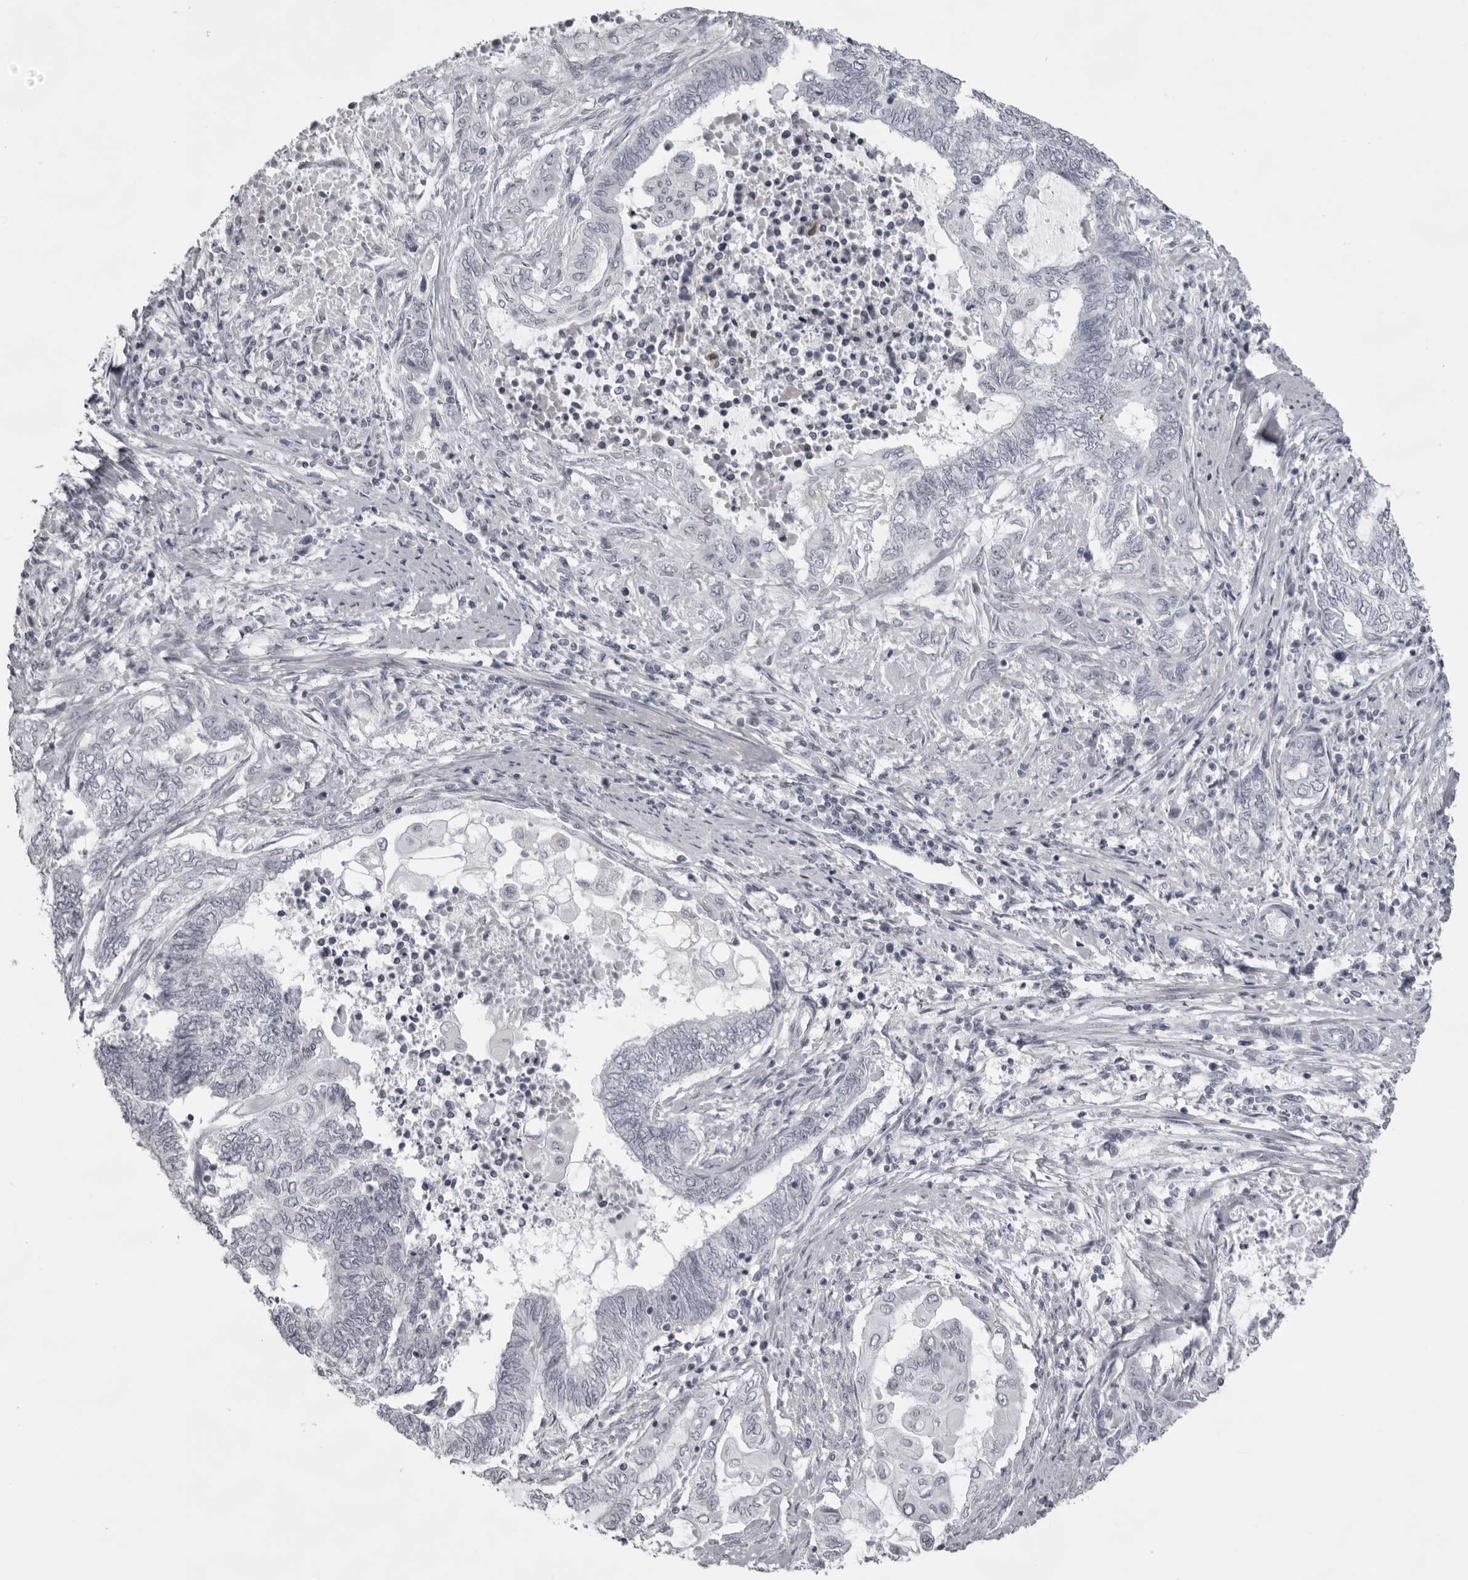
{"staining": {"intensity": "negative", "quantity": "none", "location": "none"}, "tissue": "endometrial cancer", "cell_type": "Tumor cells", "image_type": "cancer", "snomed": [{"axis": "morphology", "description": "Adenocarcinoma, NOS"}, {"axis": "topography", "description": "Uterus"}, {"axis": "topography", "description": "Endometrium"}], "caption": "IHC image of human adenocarcinoma (endometrial) stained for a protein (brown), which shows no positivity in tumor cells.", "gene": "NUDT18", "patient": {"sex": "female", "age": 70}}